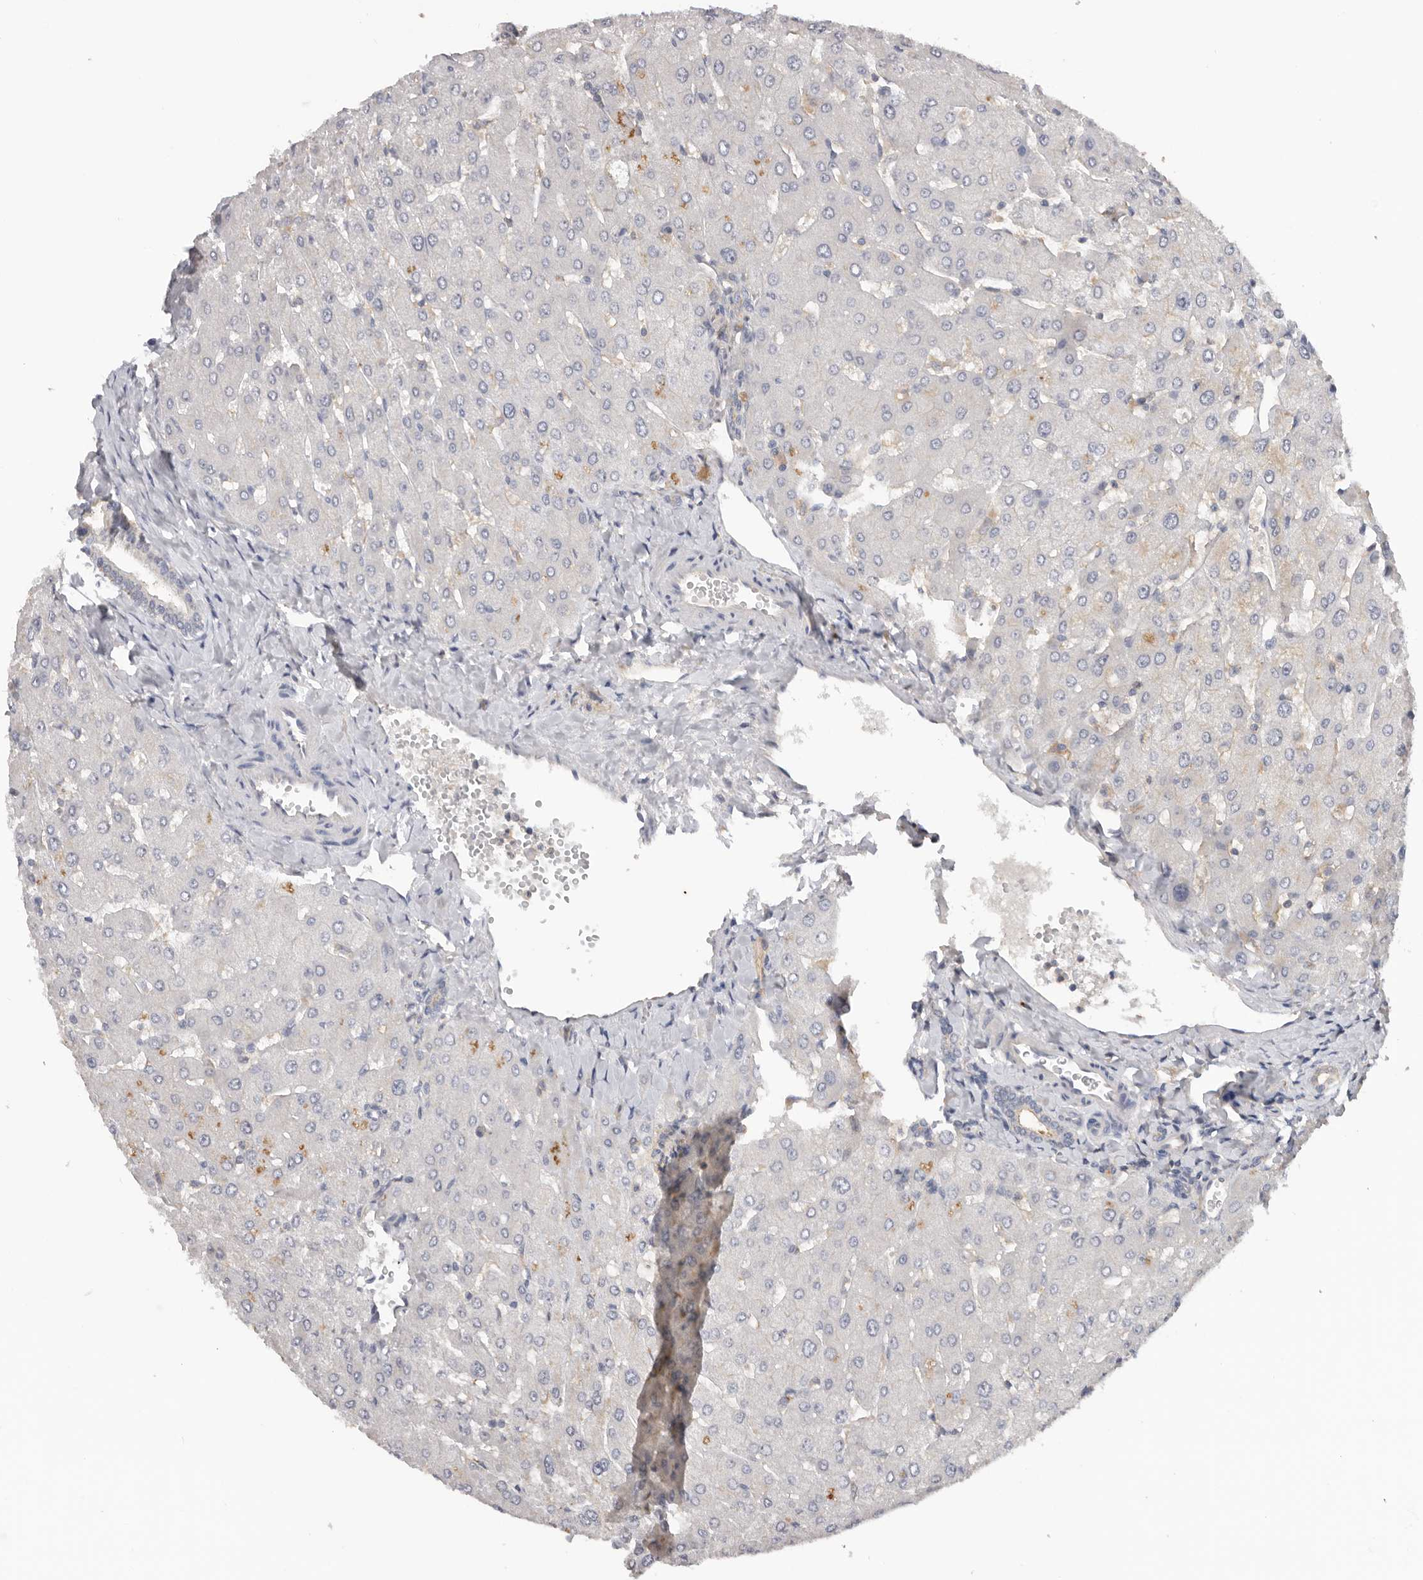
{"staining": {"intensity": "negative", "quantity": "none", "location": "none"}, "tissue": "liver", "cell_type": "Cholangiocytes", "image_type": "normal", "snomed": [{"axis": "morphology", "description": "Normal tissue, NOS"}, {"axis": "topography", "description": "Liver"}], "caption": "Liver stained for a protein using IHC demonstrates no staining cholangiocytes.", "gene": "WDTC1", "patient": {"sex": "male", "age": 55}}